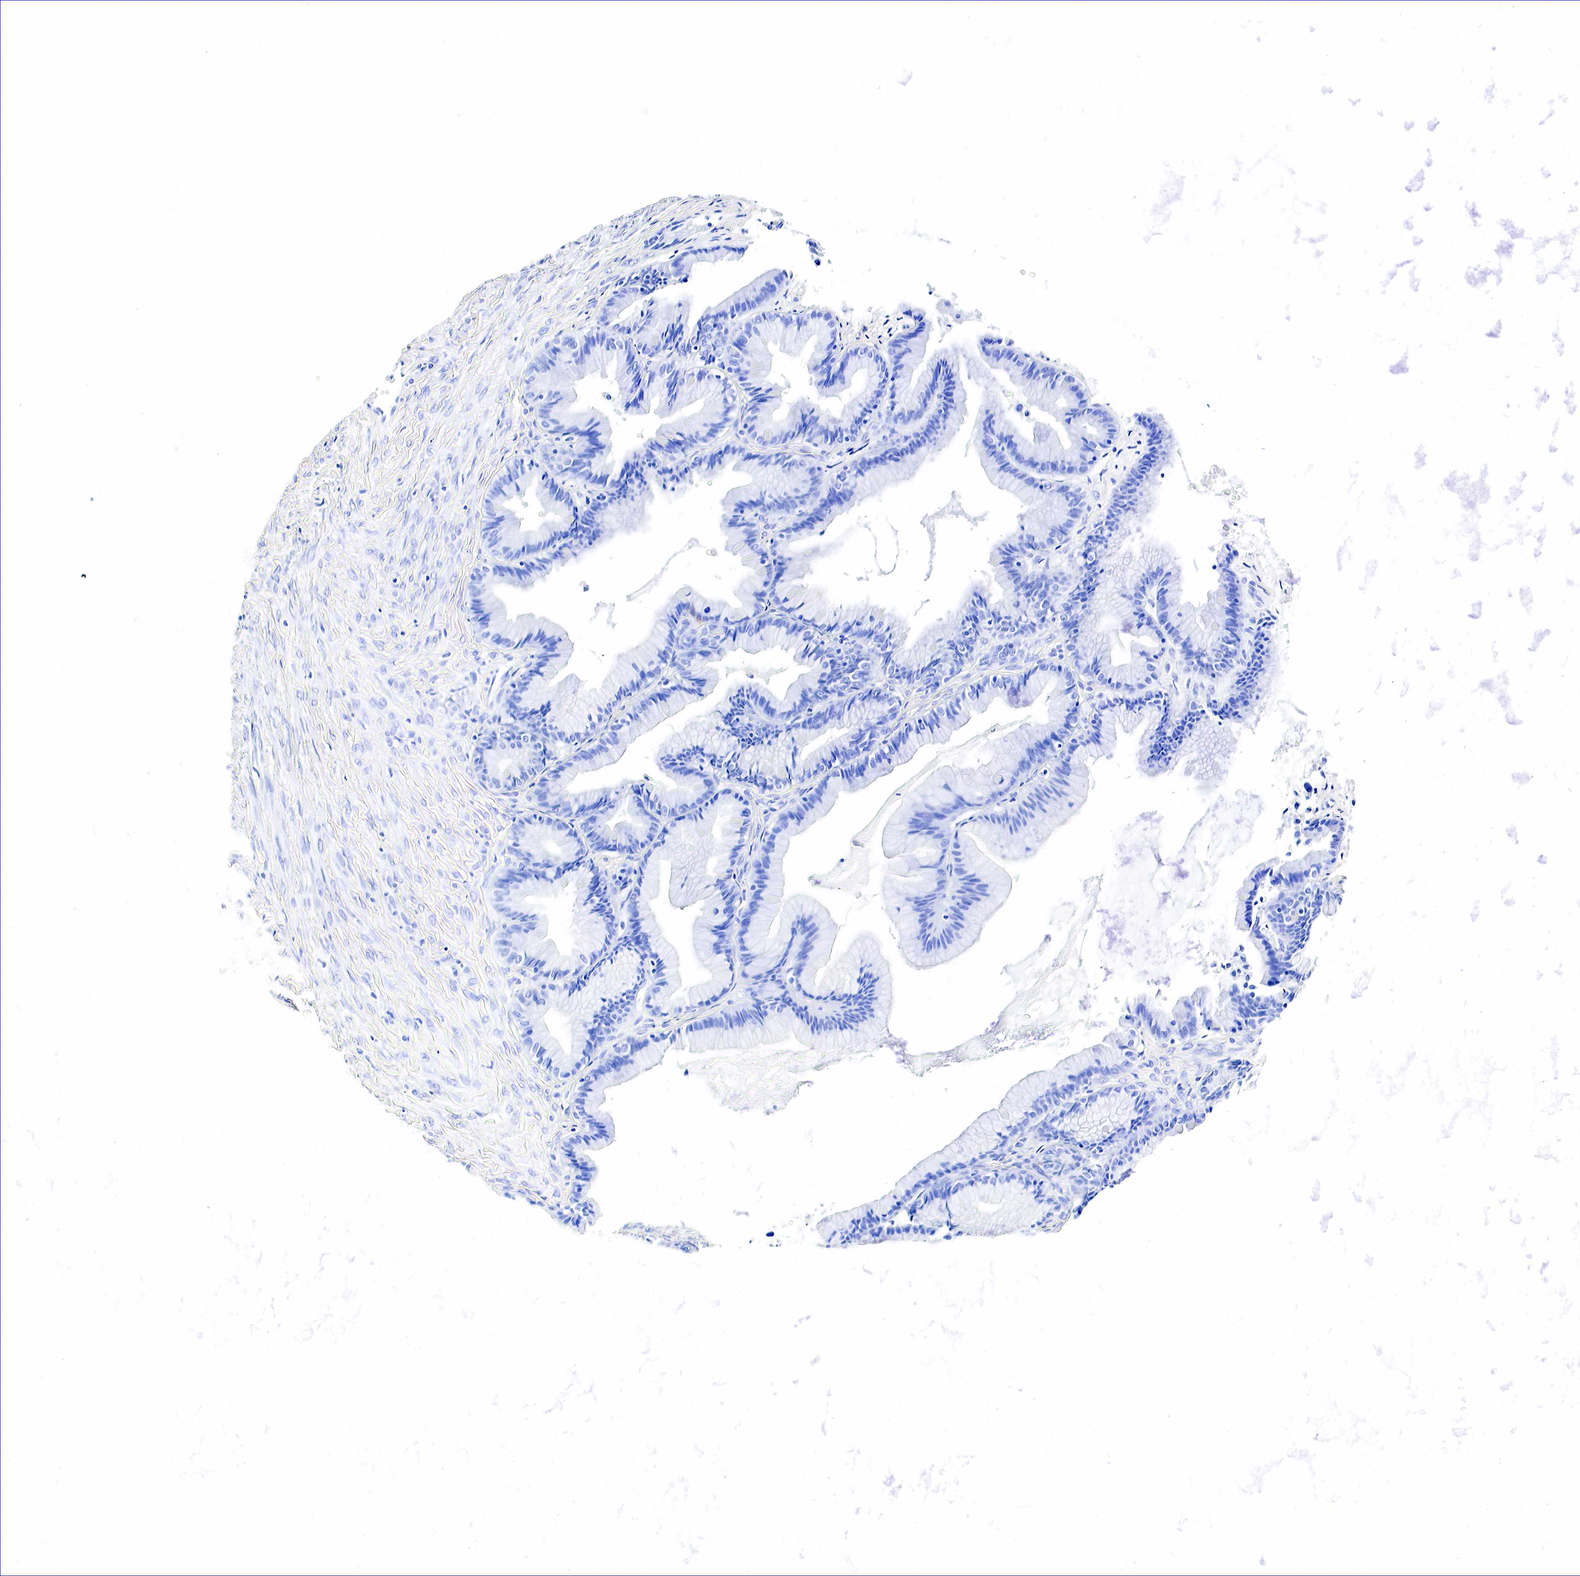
{"staining": {"intensity": "negative", "quantity": "none", "location": "none"}, "tissue": "ovarian cancer", "cell_type": "Tumor cells", "image_type": "cancer", "snomed": [{"axis": "morphology", "description": "Cystadenocarcinoma, mucinous, NOS"}, {"axis": "topography", "description": "Ovary"}], "caption": "This photomicrograph is of ovarian mucinous cystadenocarcinoma stained with immunohistochemistry (IHC) to label a protein in brown with the nuclei are counter-stained blue. There is no expression in tumor cells.", "gene": "GAST", "patient": {"sex": "female", "age": 41}}